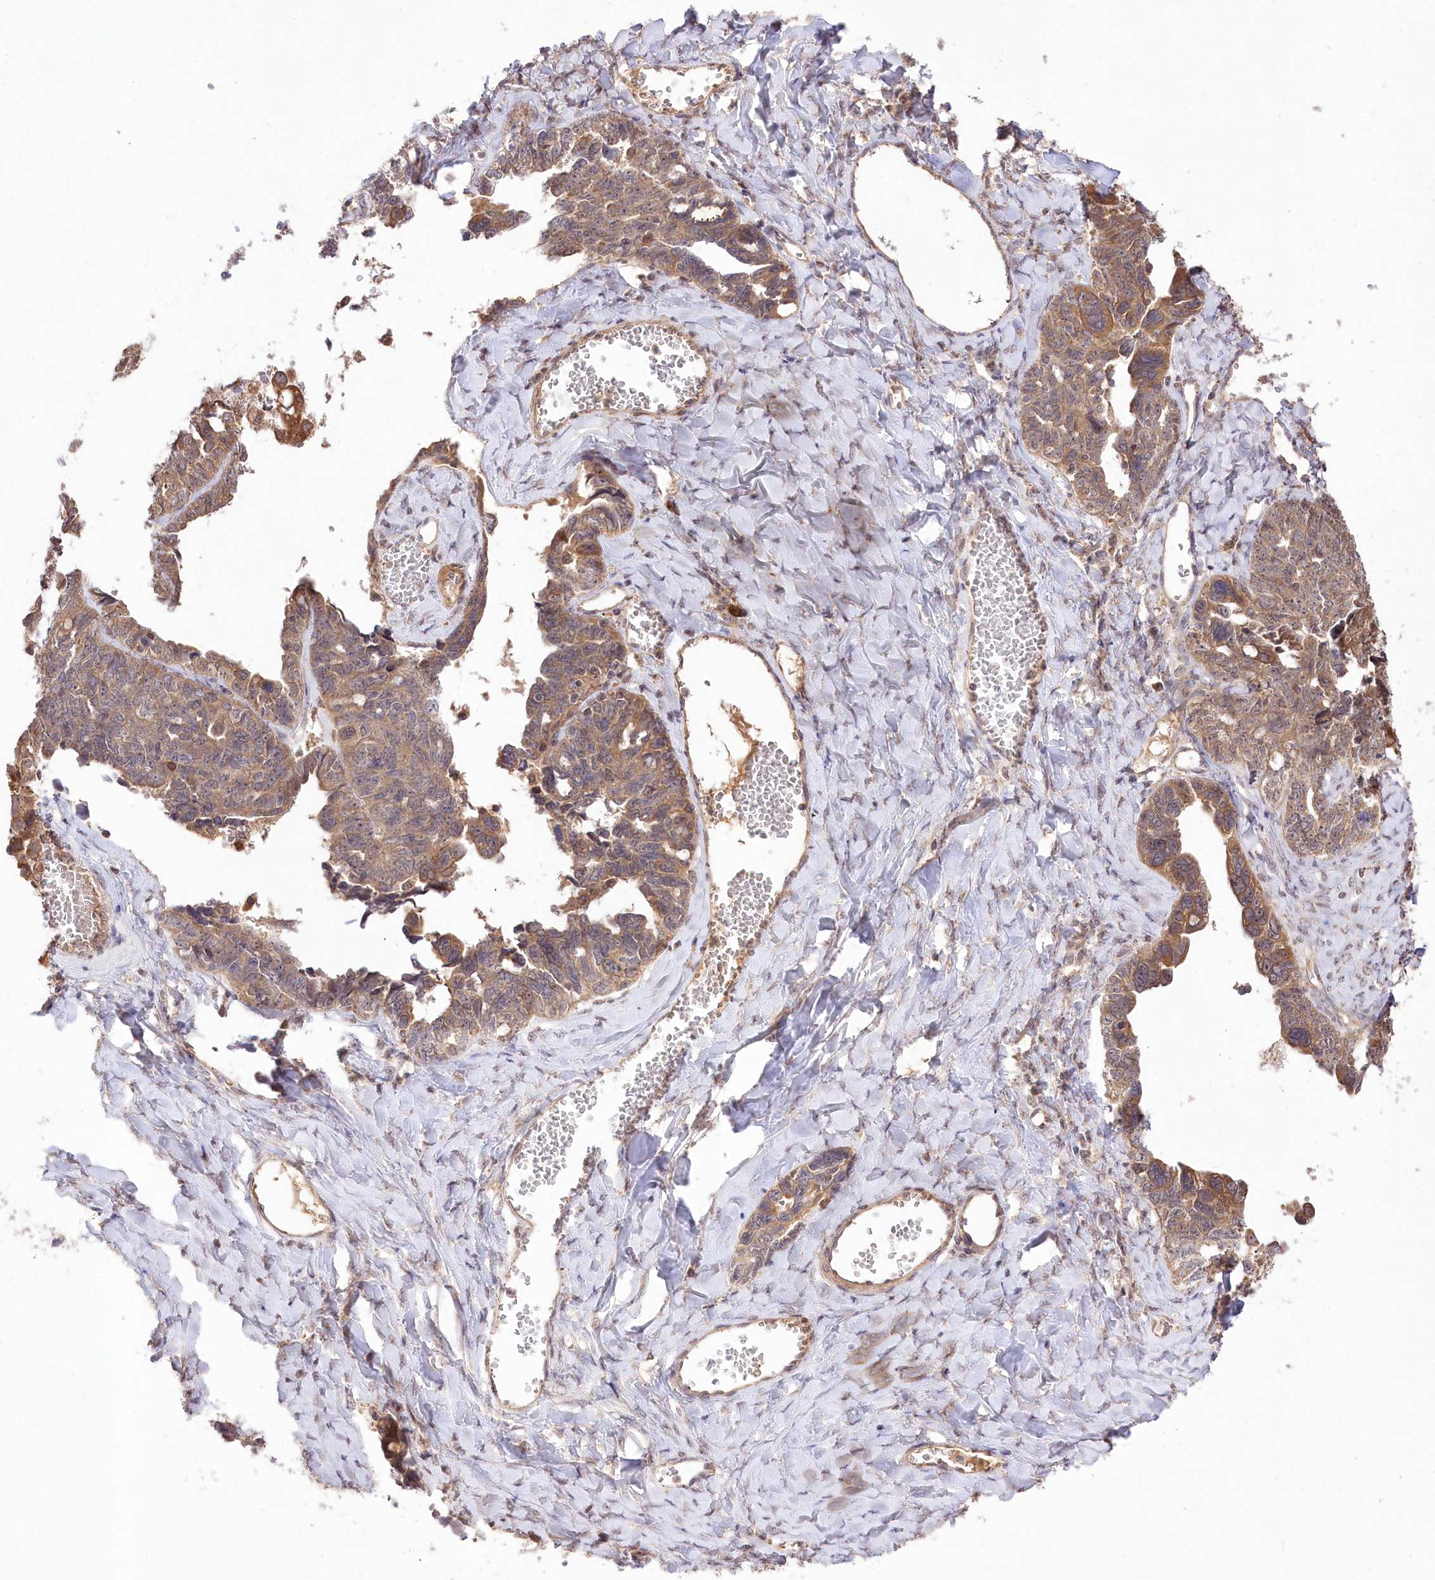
{"staining": {"intensity": "moderate", "quantity": ">75%", "location": "cytoplasmic/membranous"}, "tissue": "ovarian cancer", "cell_type": "Tumor cells", "image_type": "cancer", "snomed": [{"axis": "morphology", "description": "Cystadenocarcinoma, serous, NOS"}, {"axis": "topography", "description": "Ovary"}], "caption": "Immunohistochemistry (IHC) (DAB (3,3'-diaminobenzidine)) staining of human ovarian serous cystadenocarcinoma shows moderate cytoplasmic/membranous protein positivity in approximately >75% of tumor cells.", "gene": "HELT", "patient": {"sex": "female", "age": 79}}